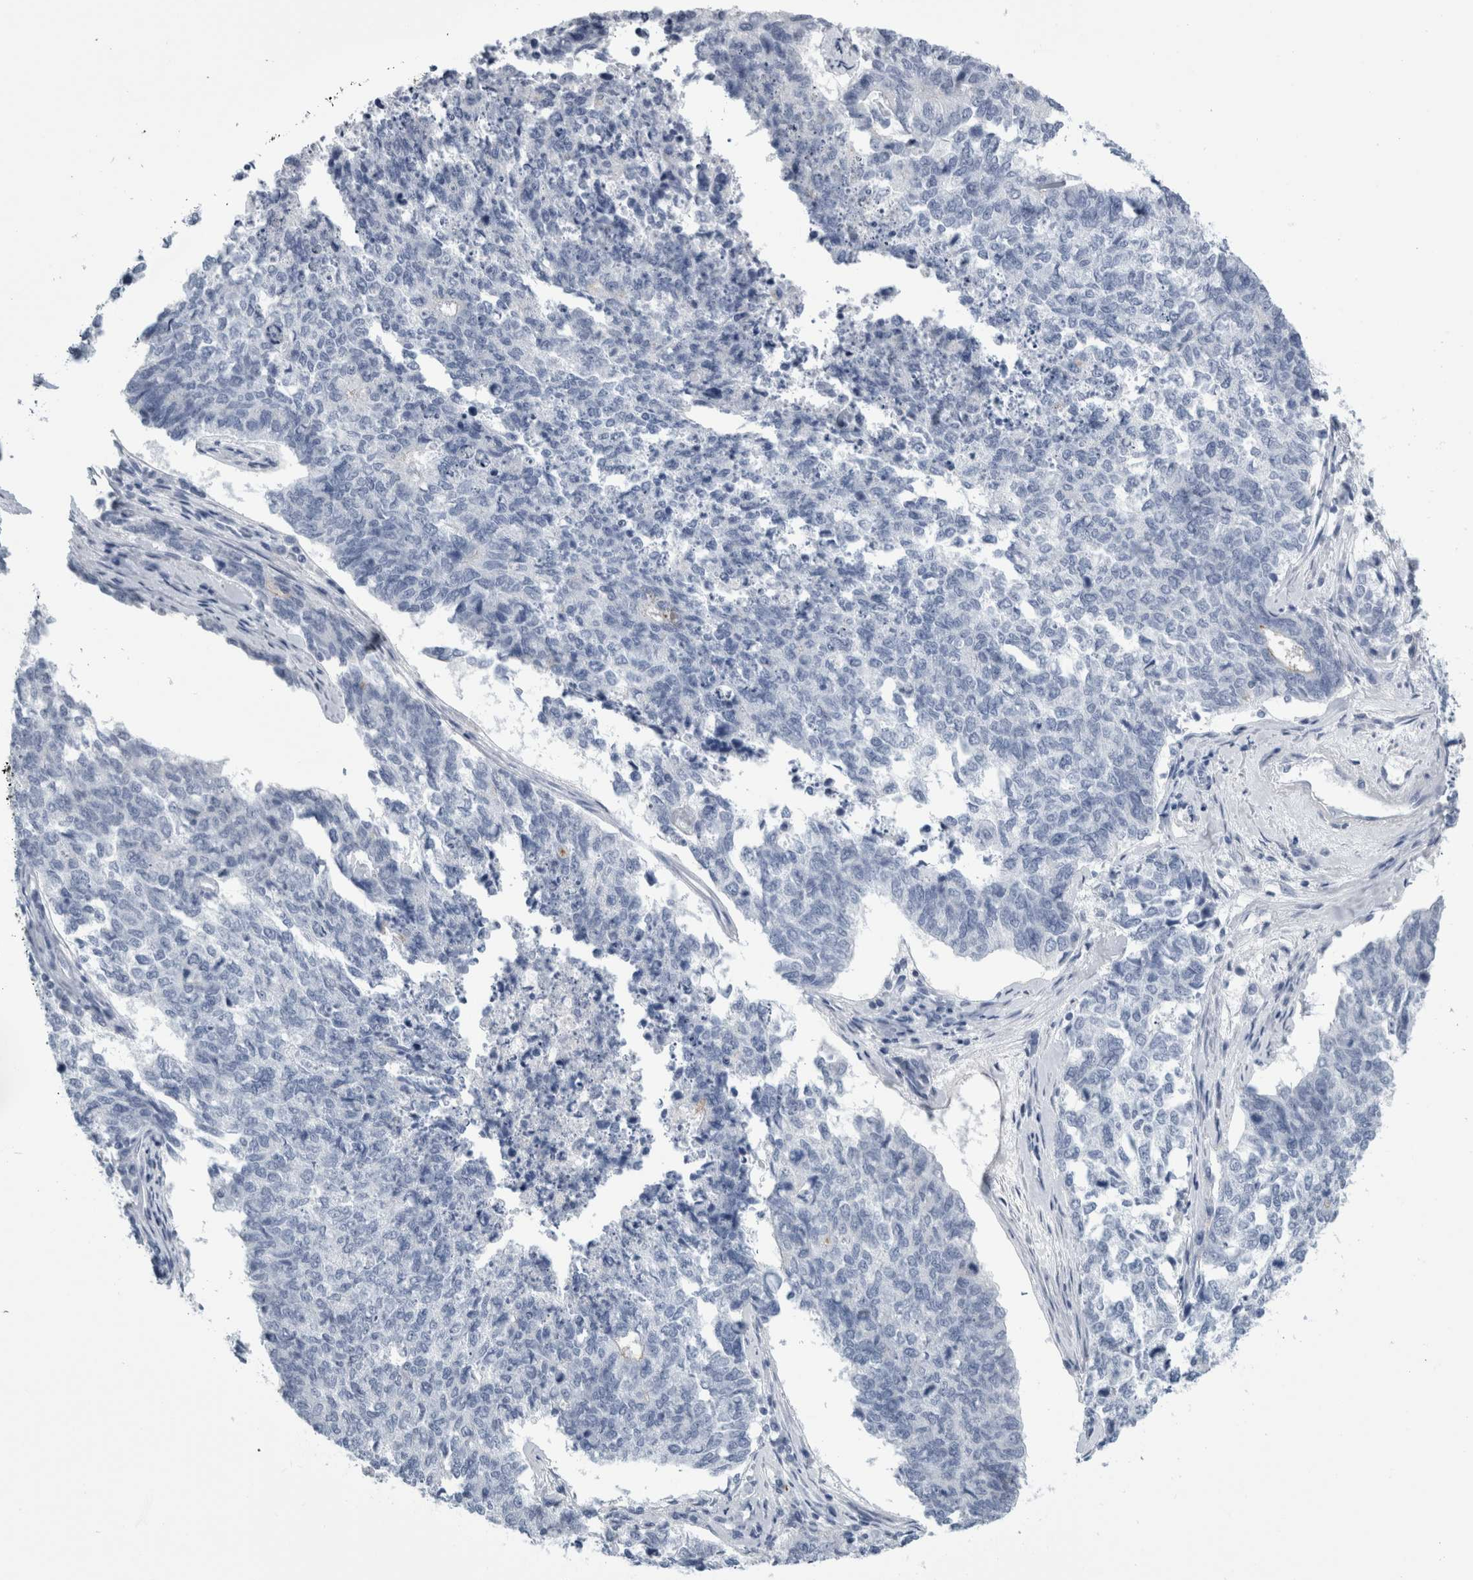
{"staining": {"intensity": "negative", "quantity": "none", "location": "none"}, "tissue": "cervical cancer", "cell_type": "Tumor cells", "image_type": "cancer", "snomed": [{"axis": "morphology", "description": "Squamous cell carcinoma, NOS"}, {"axis": "topography", "description": "Cervix"}], "caption": "Immunohistochemical staining of human cervical squamous cell carcinoma reveals no significant positivity in tumor cells.", "gene": "ANKFY1", "patient": {"sex": "female", "age": 63}}